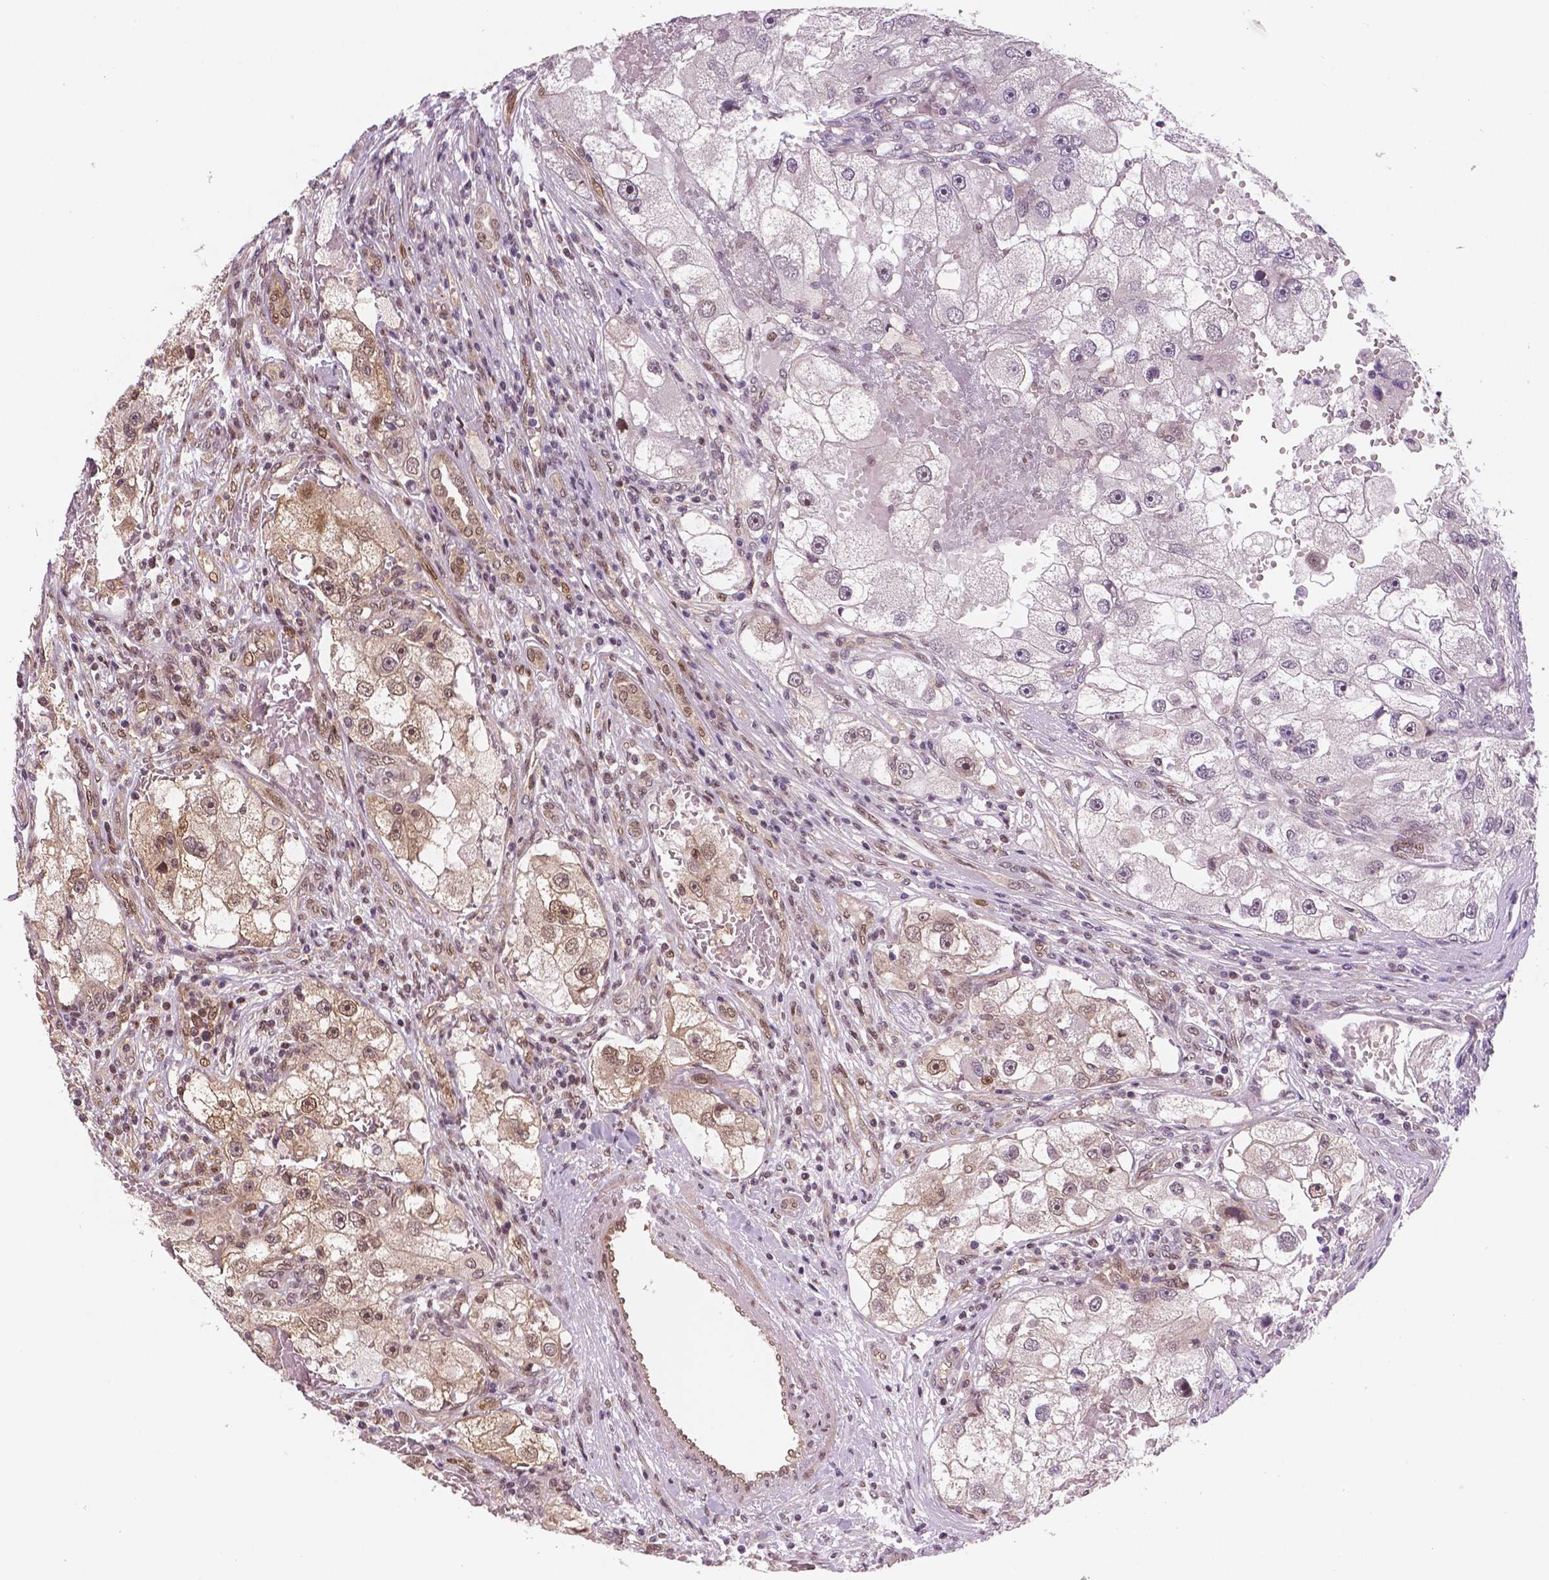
{"staining": {"intensity": "moderate", "quantity": "25%-75%", "location": "cytoplasmic/membranous,nuclear"}, "tissue": "renal cancer", "cell_type": "Tumor cells", "image_type": "cancer", "snomed": [{"axis": "morphology", "description": "Adenocarcinoma, NOS"}, {"axis": "topography", "description": "Kidney"}], "caption": "Immunohistochemistry photomicrograph of neoplastic tissue: renal cancer (adenocarcinoma) stained using immunohistochemistry displays medium levels of moderate protein expression localized specifically in the cytoplasmic/membranous and nuclear of tumor cells, appearing as a cytoplasmic/membranous and nuclear brown color.", "gene": "STAT3", "patient": {"sex": "male", "age": 63}}